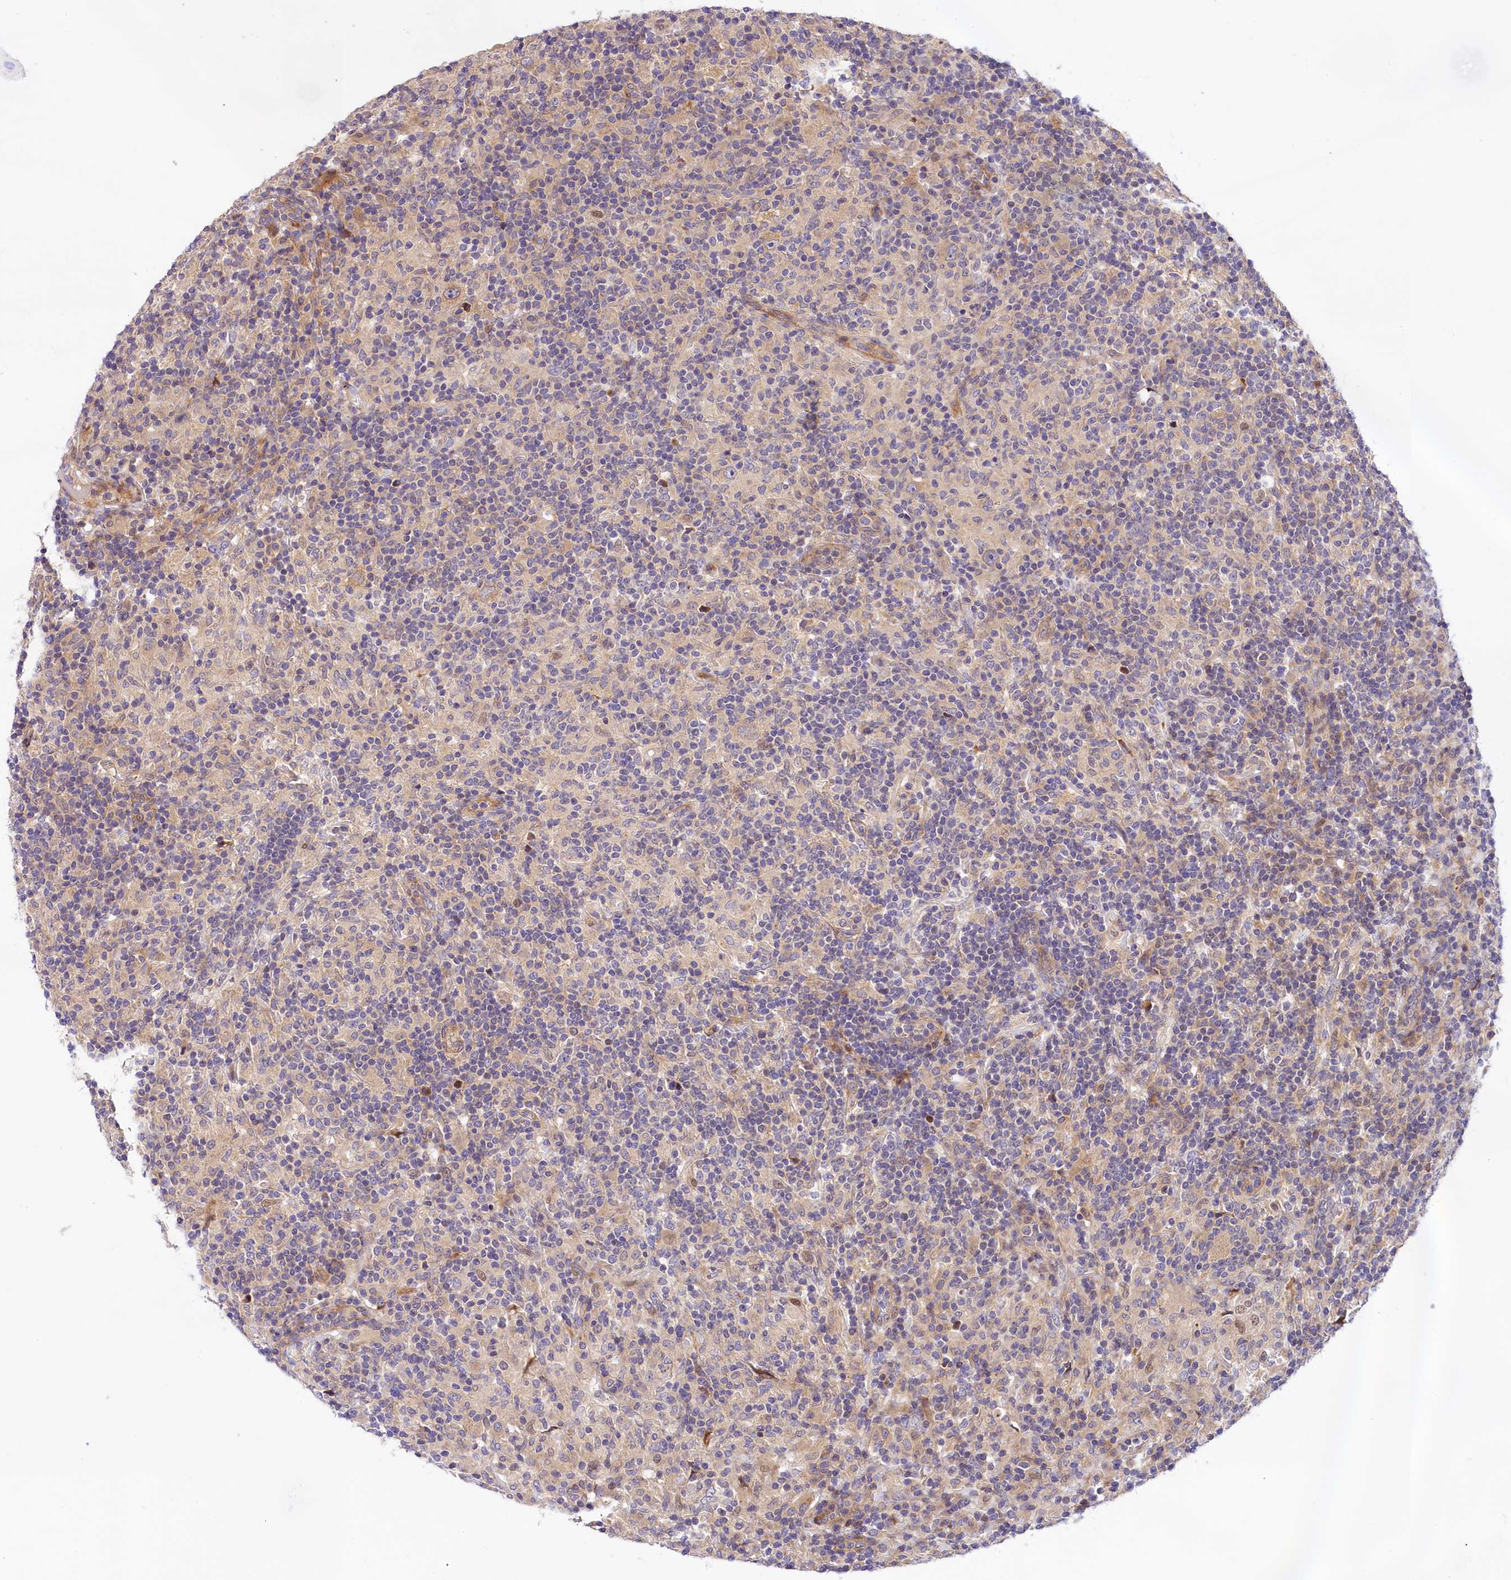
{"staining": {"intensity": "weak", "quantity": "<25%", "location": "cytoplasmic/membranous"}, "tissue": "lymphoma", "cell_type": "Tumor cells", "image_type": "cancer", "snomed": [{"axis": "morphology", "description": "Hodgkin's disease, NOS"}, {"axis": "topography", "description": "Lymph node"}], "caption": "DAB (3,3'-diaminobenzidine) immunohistochemical staining of Hodgkin's disease demonstrates no significant staining in tumor cells. The staining is performed using DAB brown chromogen with nuclei counter-stained in using hematoxylin.", "gene": "ARMC6", "patient": {"sex": "male", "age": 70}}